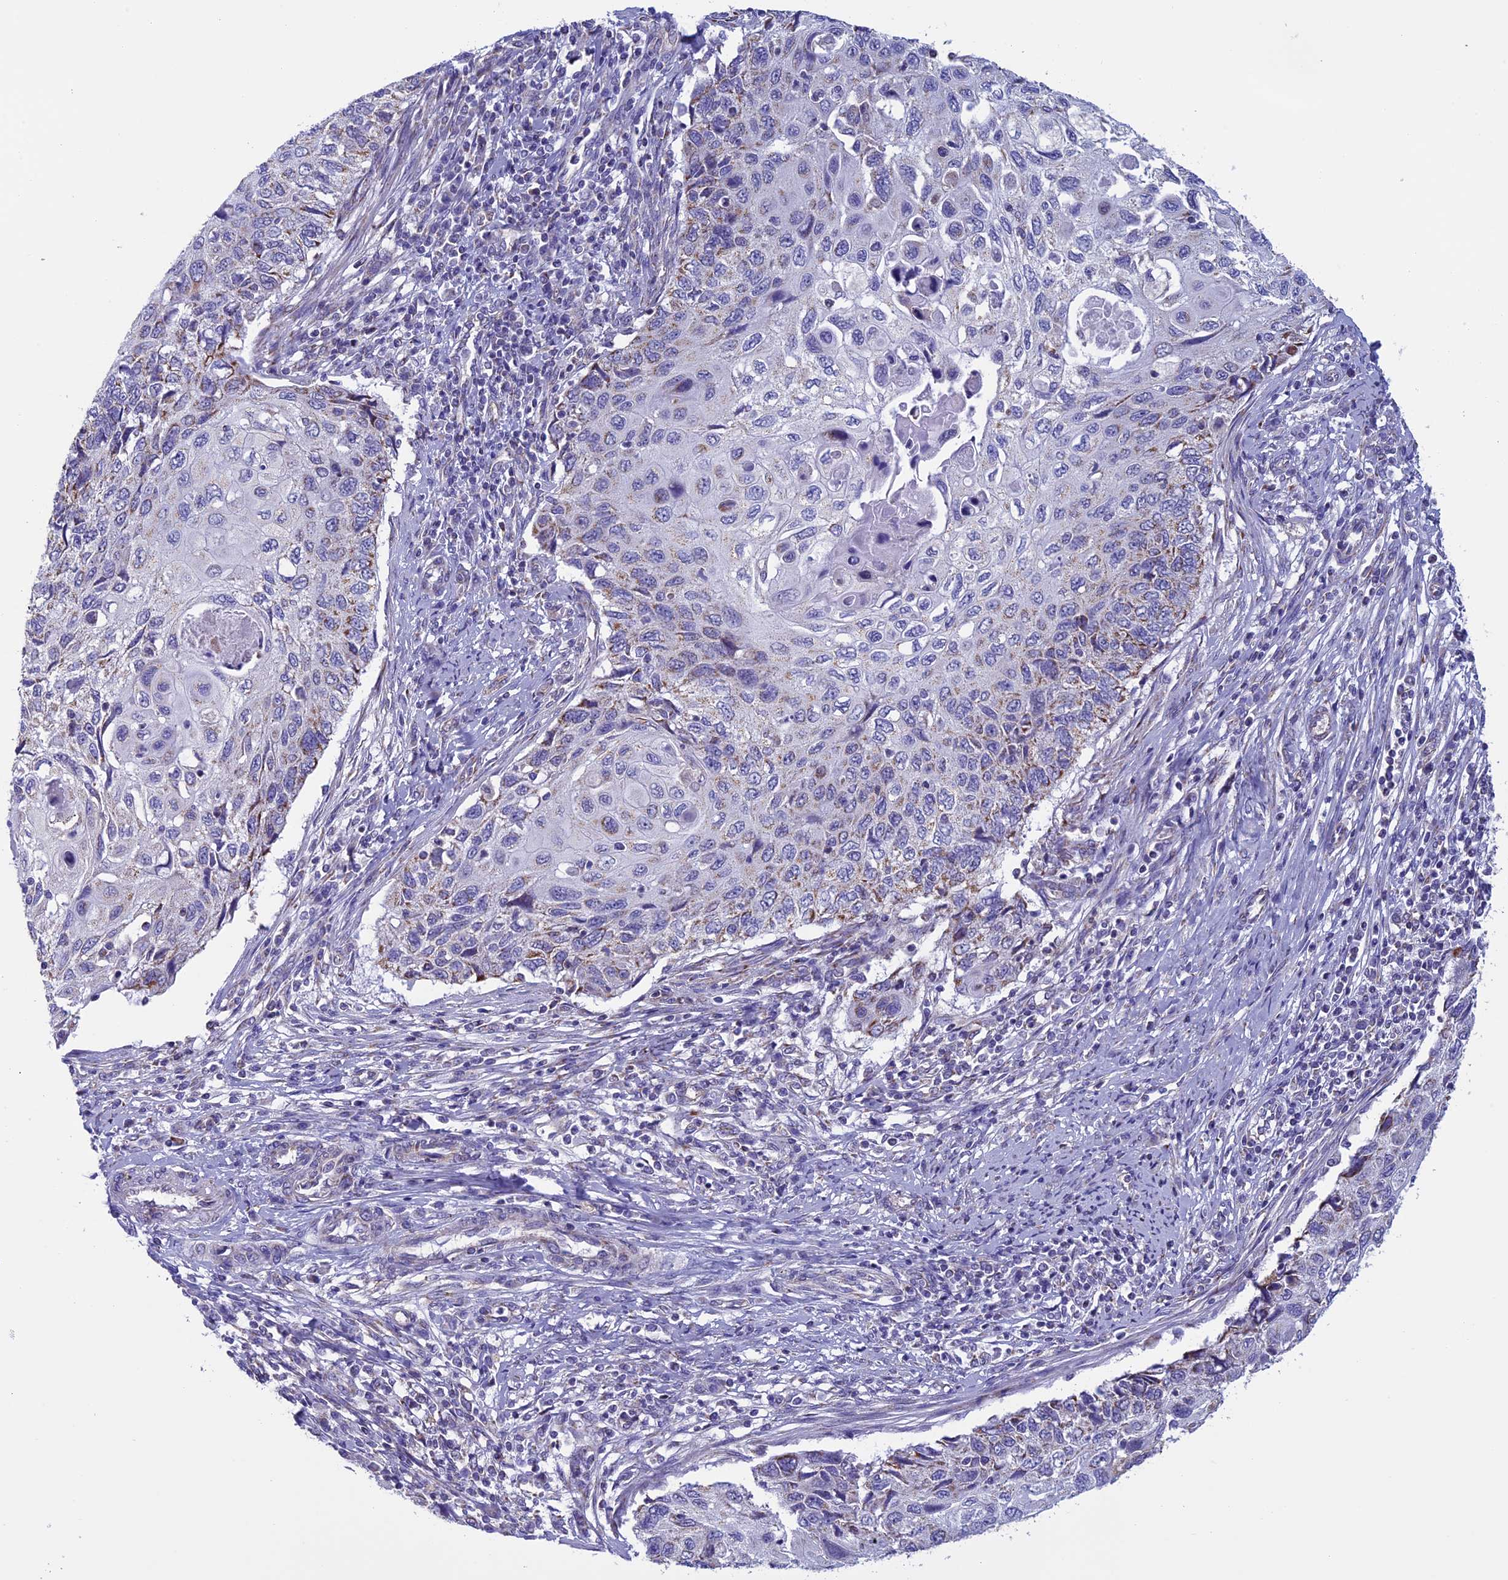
{"staining": {"intensity": "negative", "quantity": "none", "location": "none"}, "tissue": "cervical cancer", "cell_type": "Tumor cells", "image_type": "cancer", "snomed": [{"axis": "morphology", "description": "Squamous cell carcinoma, NOS"}, {"axis": "topography", "description": "Cervix"}], "caption": "The histopathology image exhibits no staining of tumor cells in cervical squamous cell carcinoma.", "gene": "MFSD12", "patient": {"sex": "female", "age": 70}}